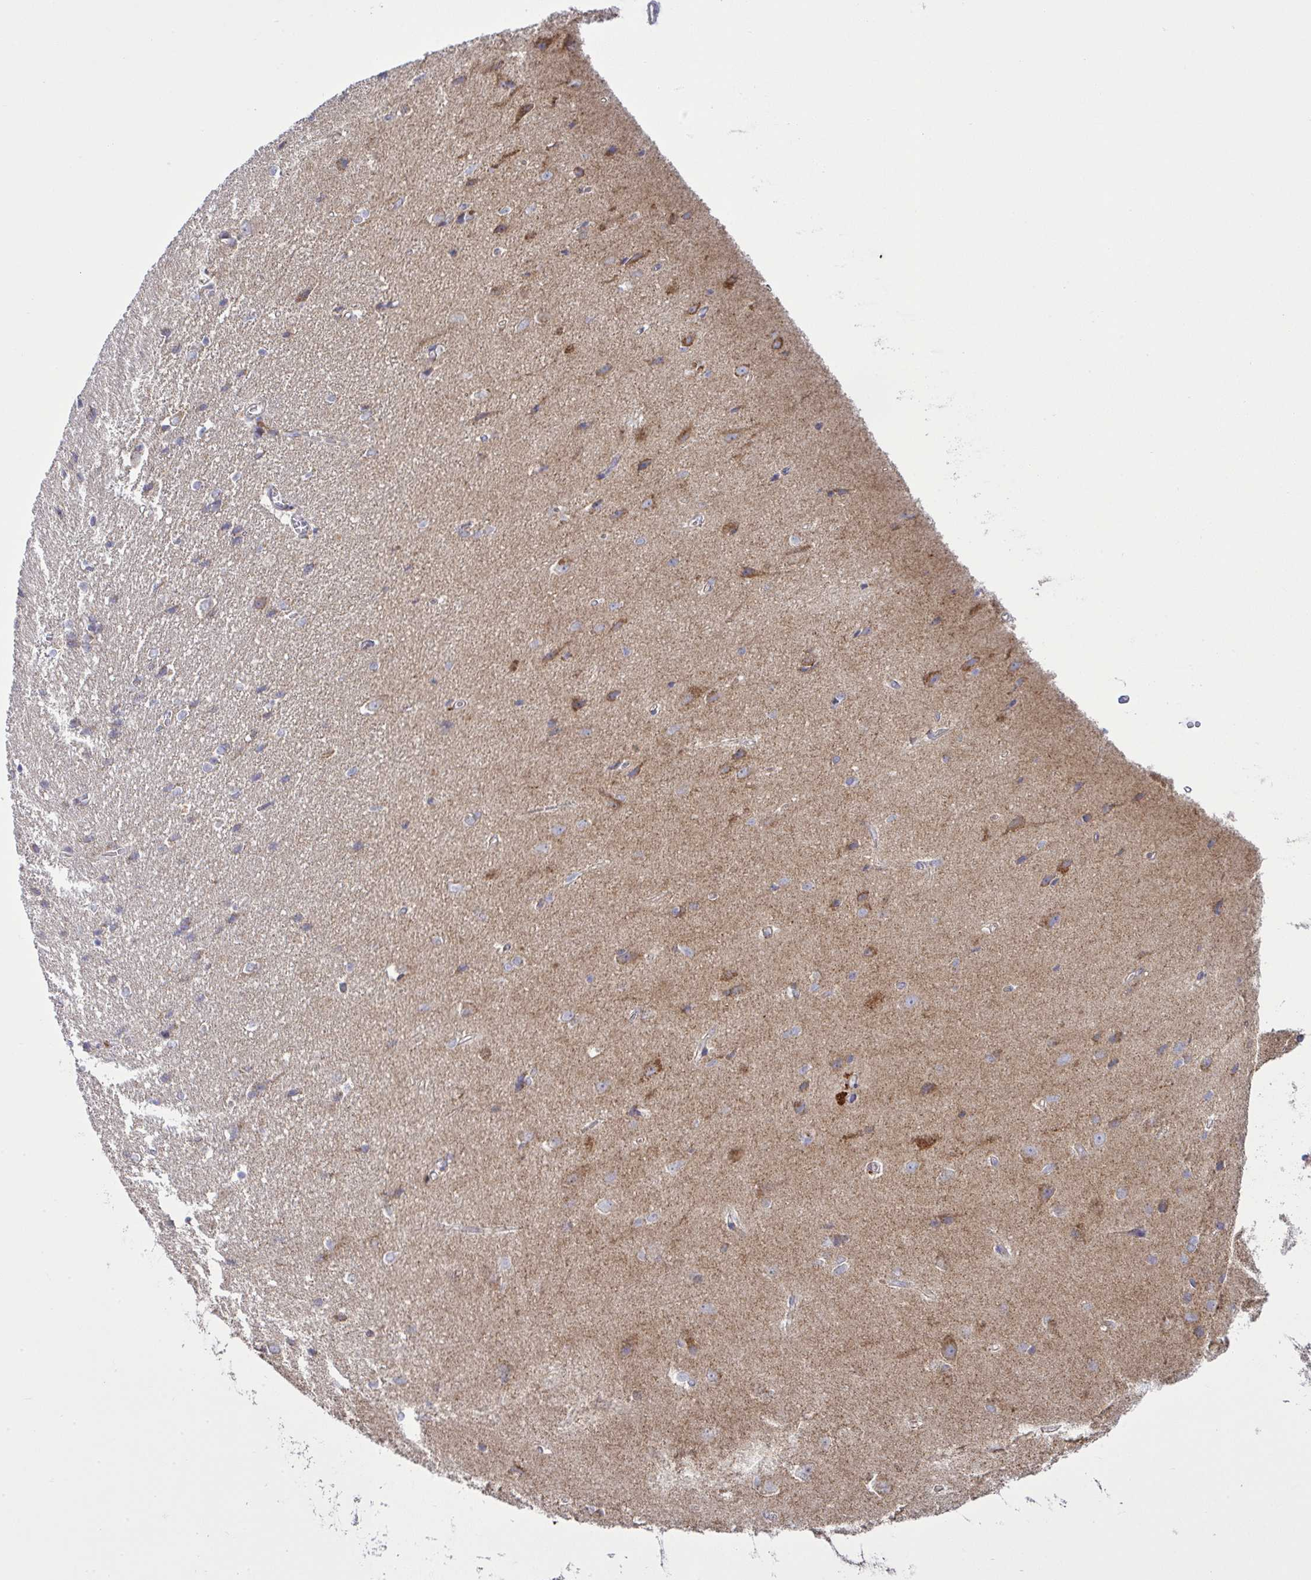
{"staining": {"intensity": "negative", "quantity": "none", "location": "none"}, "tissue": "cerebral cortex", "cell_type": "Endothelial cells", "image_type": "normal", "snomed": [{"axis": "morphology", "description": "Normal tissue, NOS"}, {"axis": "topography", "description": "Cerebral cortex"}], "caption": "The histopathology image exhibits no significant expression in endothelial cells of cerebral cortex.", "gene": "NDUFA7", "patient": {"sex": "male", "age": 37}}